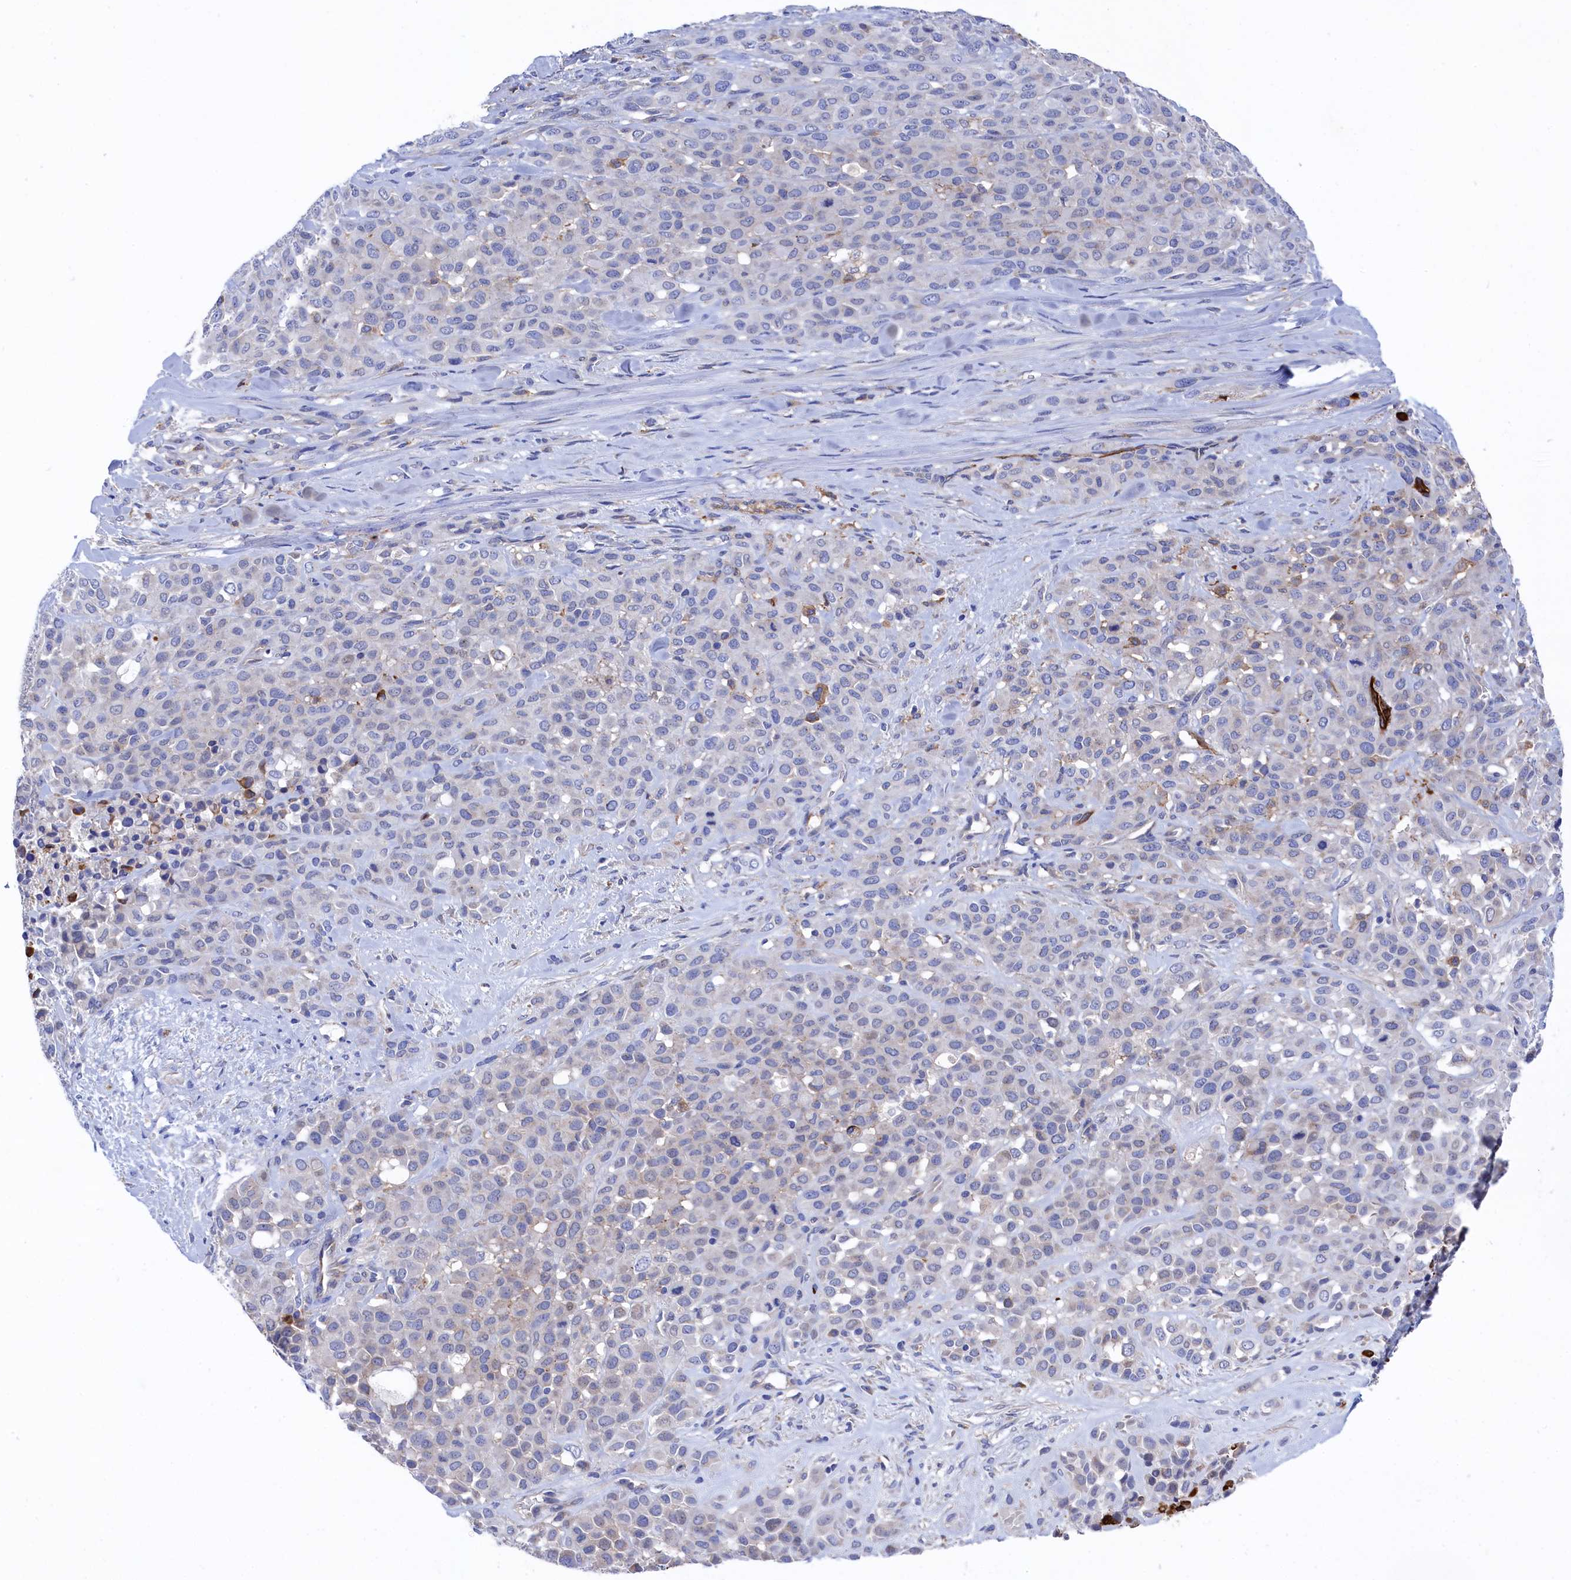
{"staining": {"intensity": "negative", "quantity": "none", "location": "none"}, "tissue": "melanoma", "cell_type": "Tumor cells", "image_type": "cancer", "snomed": [{"axis": "morphology", "description": "Malignant melanoma, Metastatic site"}, {"axis": "topography", "description": "Skin"}], "caption": "Immunohistochemistry image of malignant melanoma (metastatic site) stained for a protein (brown), which reveals no staining in tumor cells.", "gene": "C12orf73", "patient": {"sex": "female", "age": 81}}